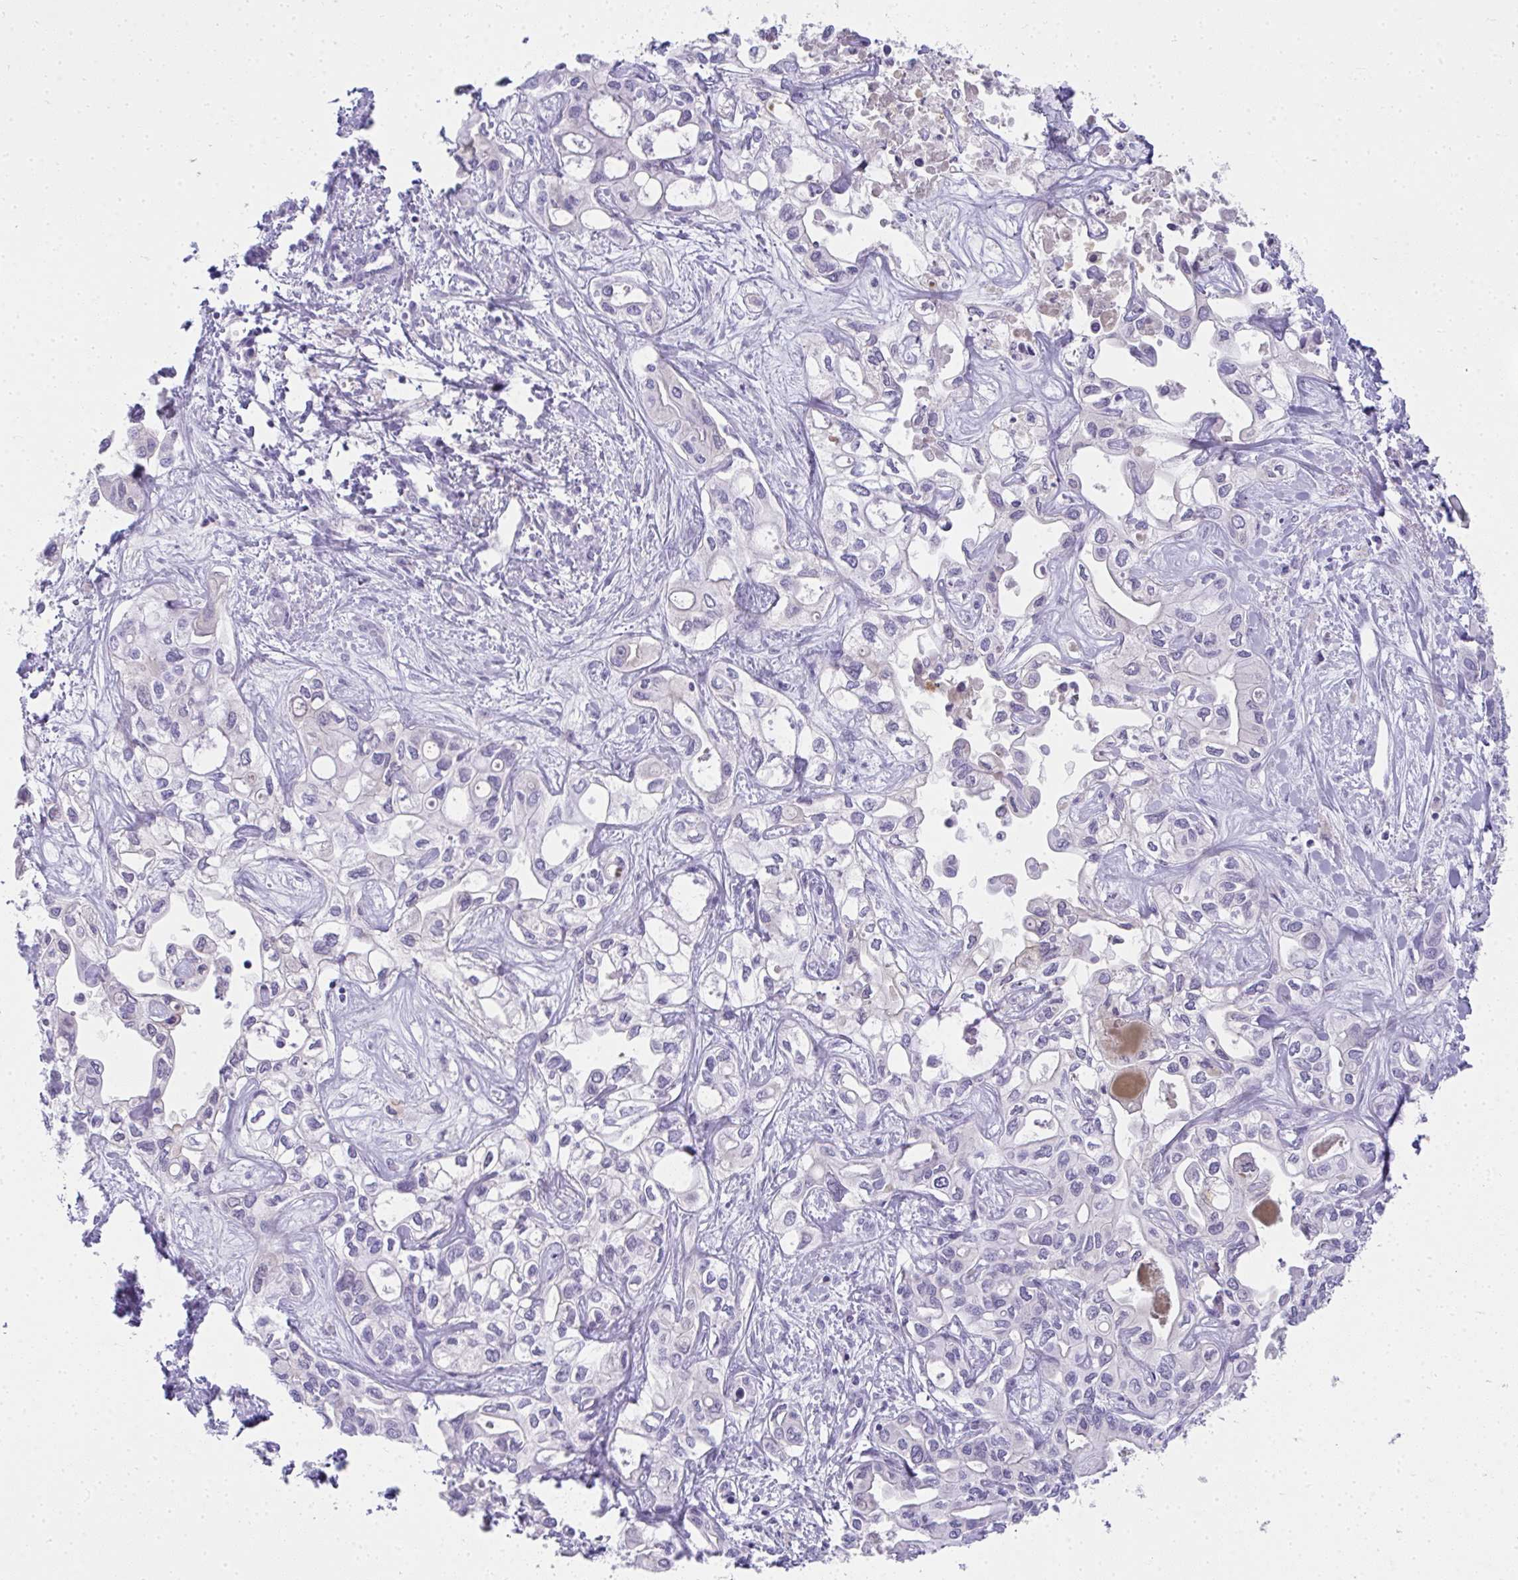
{"staining": {"intensity": "negative", "quantity": "none", "location": "none"}, "tissue": "liver cancer", "cell_type": "Tumor cells", "image_type": "cancer", "snomed": [{"axis": "morphology", "description": "Cholangiocarcinoma"}, {"axis": "topography", "description": "Liver"}], "caption": "High power microscopy histopathology image of an immunohistochemistry (IHC) image of cholangiocarcinoma (liver), revealing no significant positivity in tumor cells. (DAB IHC visualized using brightfield microscopy, high magnification).", "gene": "ZSWIM3", "patient": {"sex": "female", "age": 64}}